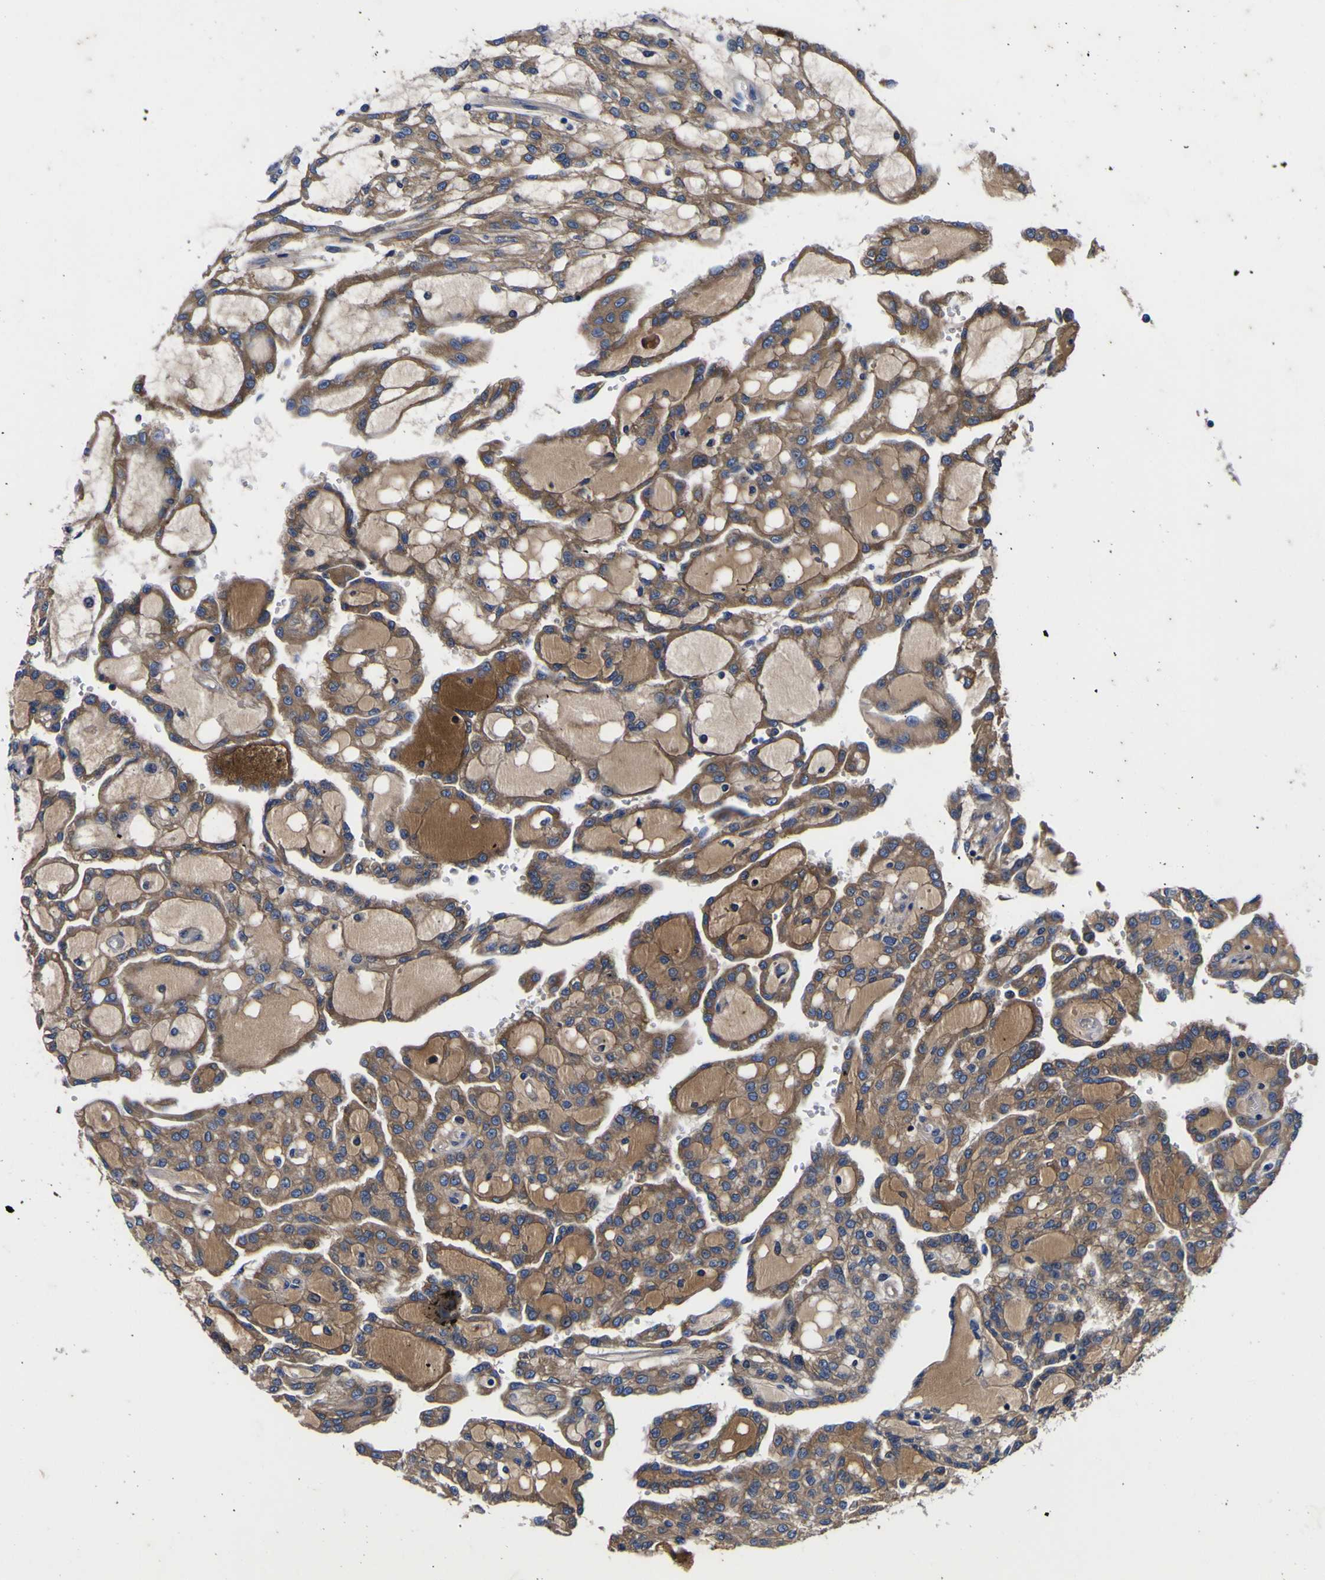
{"staining": {"intensity": "moderate", "quantity": ">75%", "location": "cytoplasmic/membranous"}, "tissue": "renal cancer", "cell_type": "Tumor cells", "image_type": "cancer", "snomed": [{"axis": "morphology", "description": "Adenocarcinoma, NOS"}, {"axis": "topography", "description": "Kidney"}], "caption": "Immunohistochemical staining of renal cancer demonstrates medium levels of moderate cytoplasmic/membranous protein positivity in about >75% of tumor cells. (DAB IHC, brown staining for protein, blue staining for nuclei).", "gene": "VASN", "patient": {"sex": "male", "age": 63}}